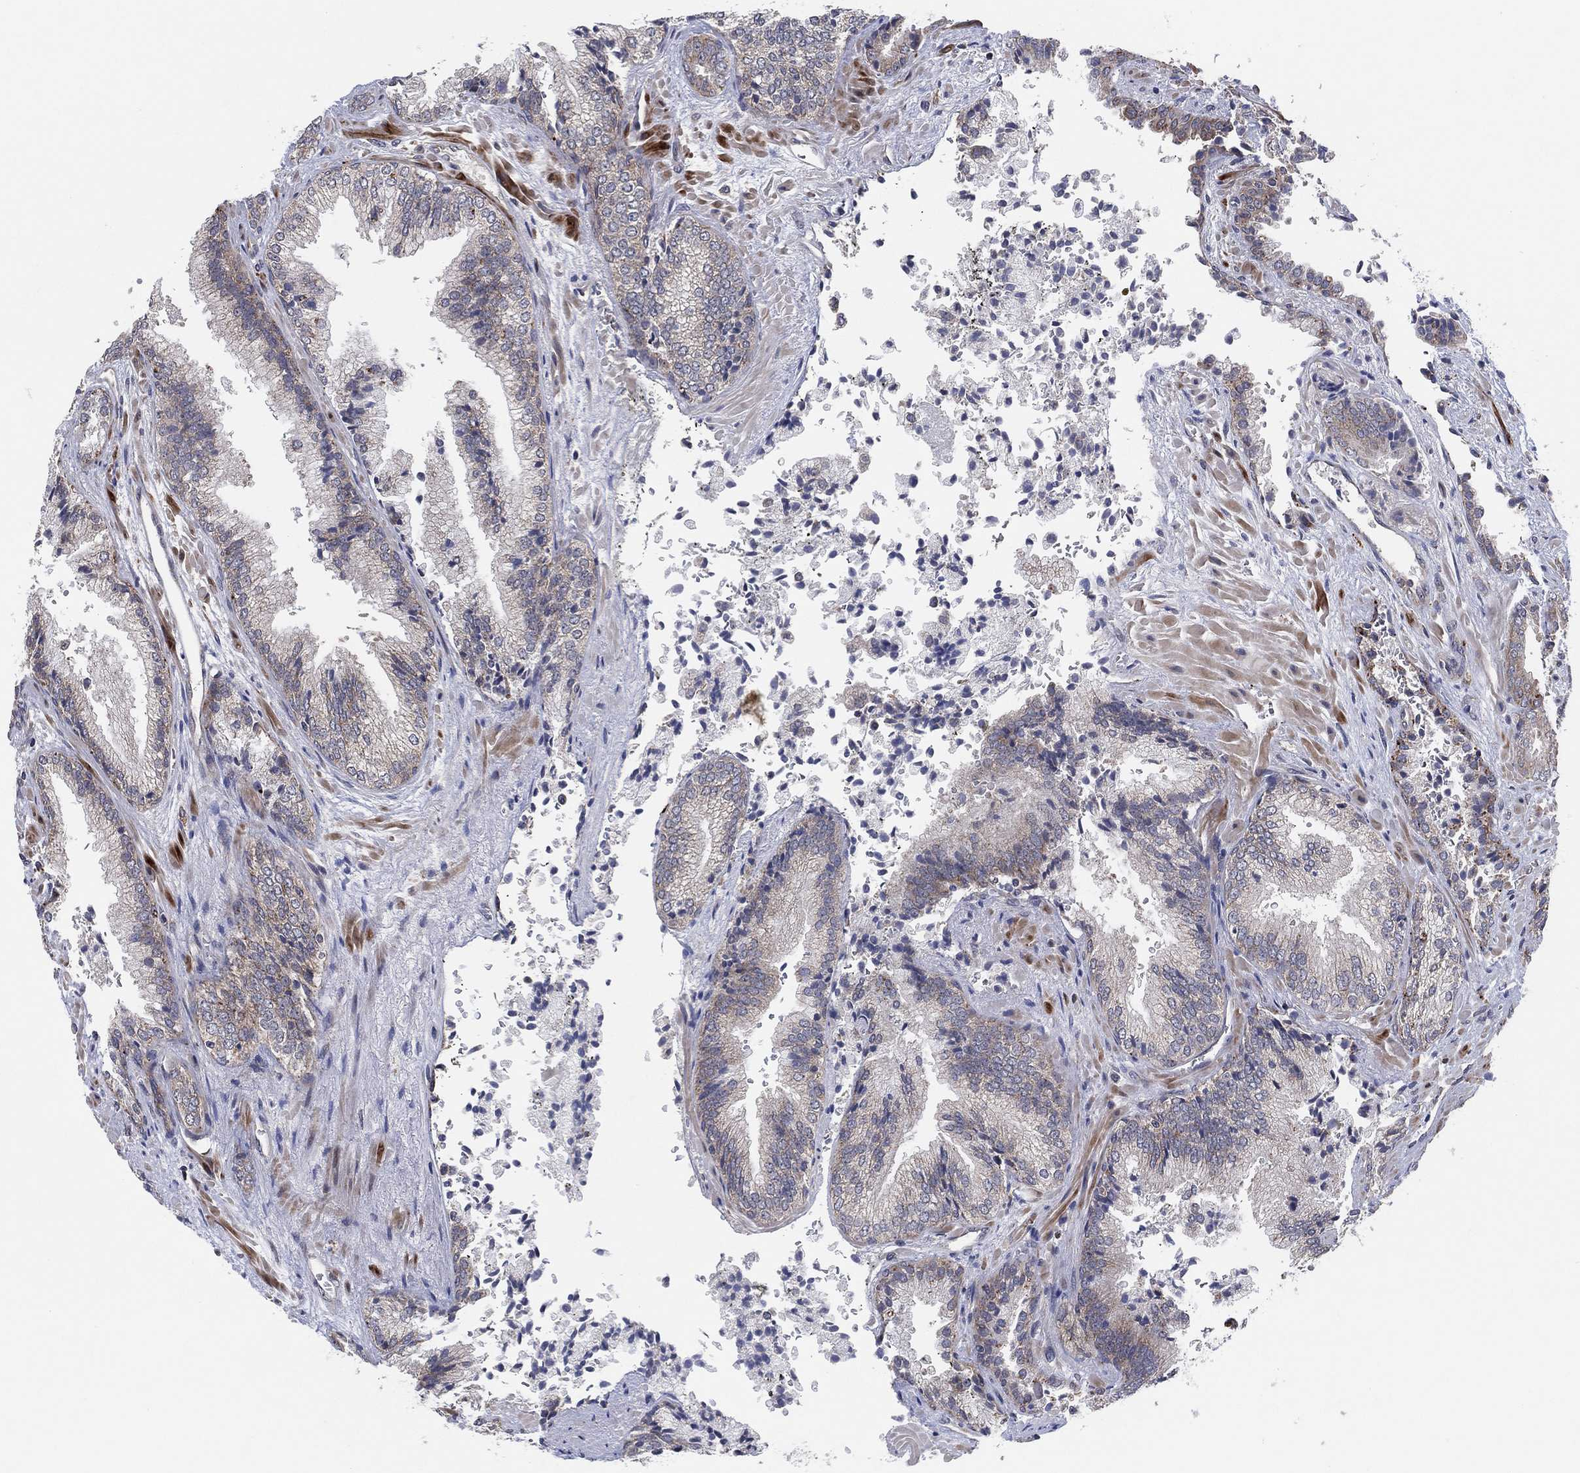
{"staining": {"intensity": "weak", "quantity": "<25%", "location": "cytoplasmic/membranous"}, "tissue": "prostate cancer", "cell_type": "Tumor cells", "image_type": "cancer", "snomed": [{"axis": "morphology", "description": "Adenocarcinoma, Low grade"}, {"axis": "topography", "description": "Prostate"}], "caption": "Prostate cancer was stained to show a protein in brown. There is no significant staining in tumor cells.", "gene": "FAM104A", "patient": {"sex": "male", "age": 68}}